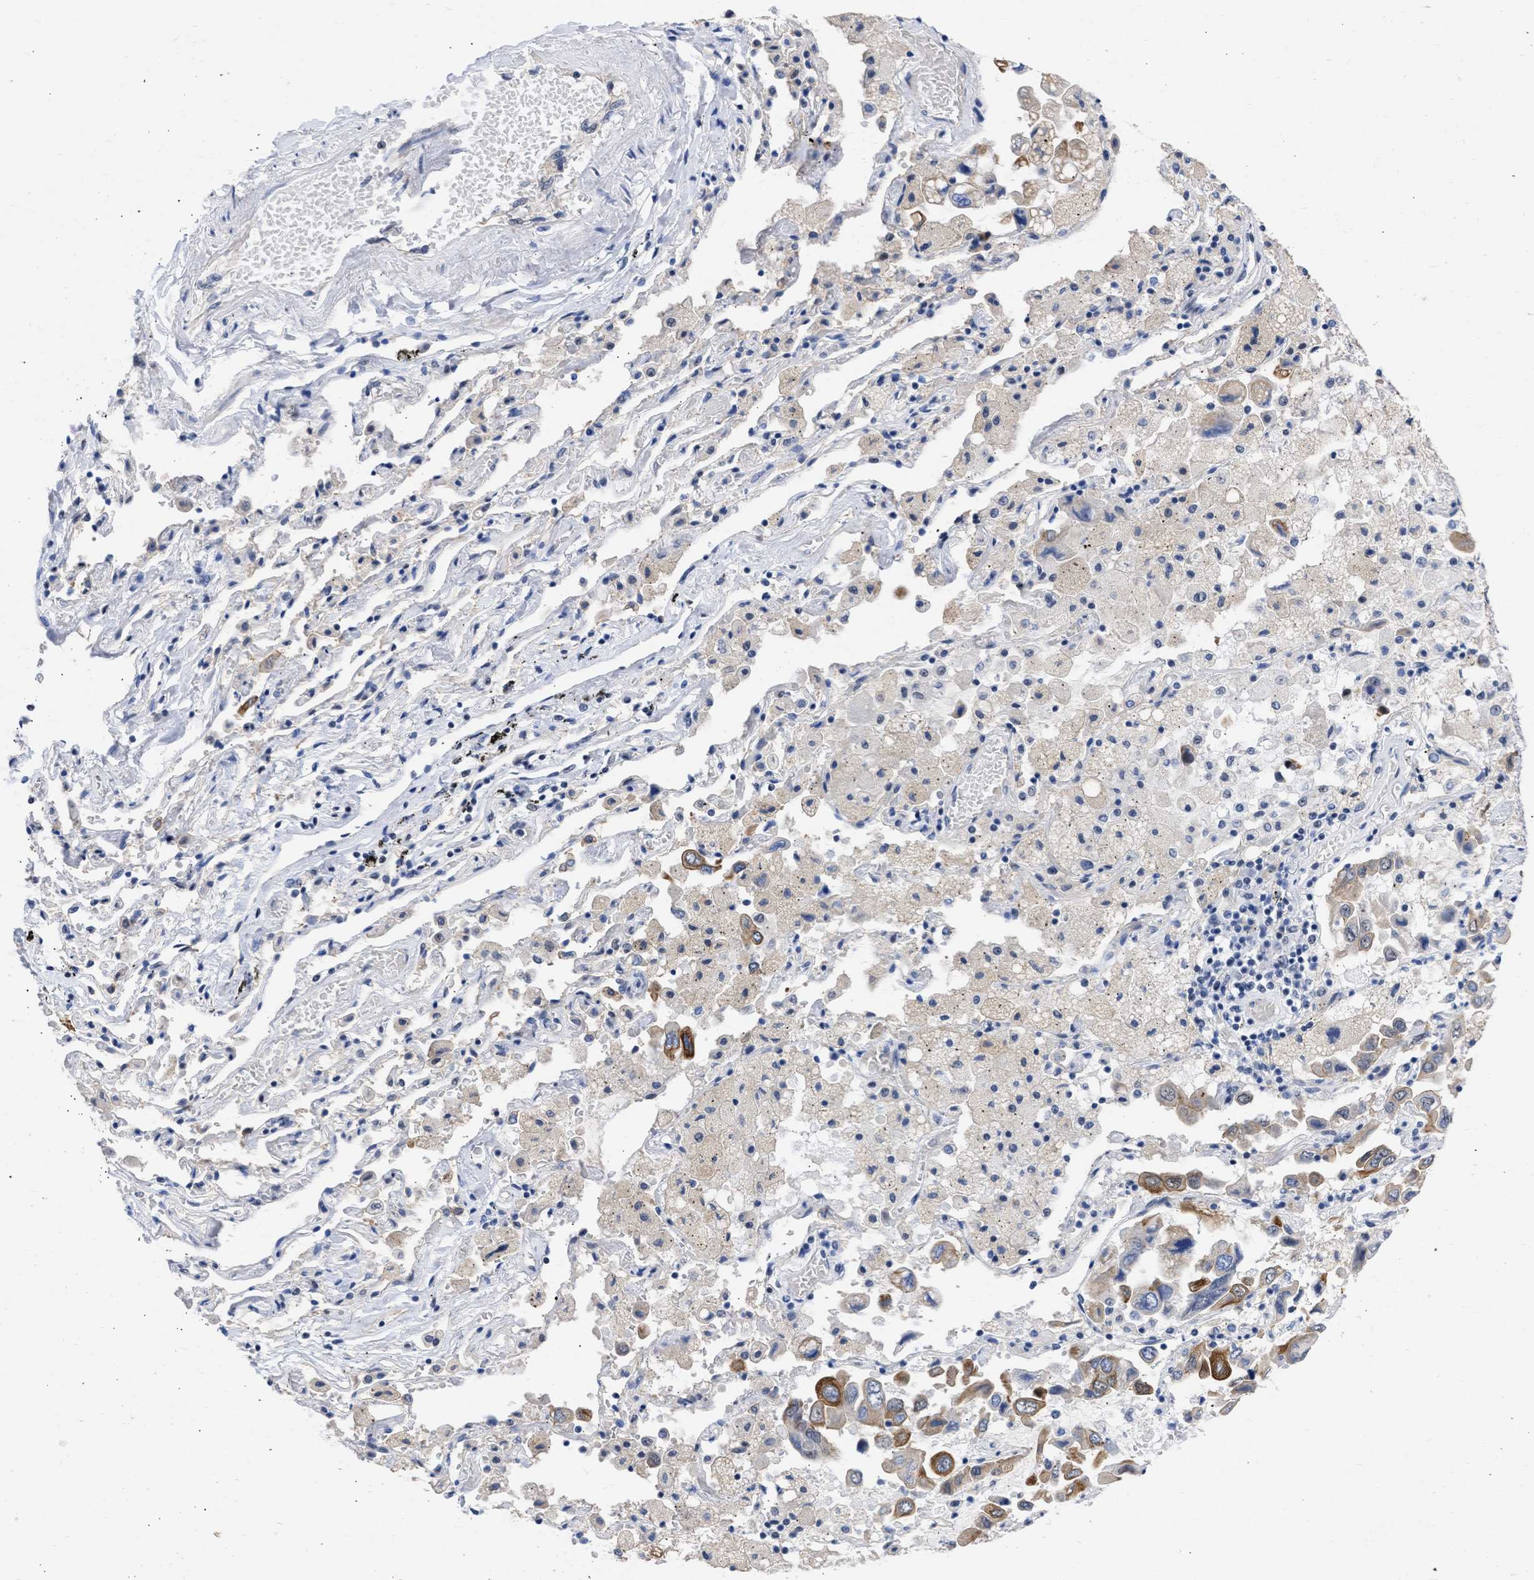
{"staining": {"intensity": "moderate", "quantity": "25%-75%", "location": "cytoplasmic/membranous"}, "tissue": "lung cancer", "cell_type": "Tumor cells", "image_type": "cancer", "snomed": [{"axis": "morphology", "description": "Adenocarcinoma, NOS"}, {"axis": "topography", "description": "Lung"}], "caption": "Approximately 25%-75% of tumor cells in human adenocarcinoma (lung) reveal moderate cytoplasmic/membranous protein expression as visualized by brown immunohistochemical staining.", "gene": "DDX41", "patient": {"sex": "male", "age": 64}}